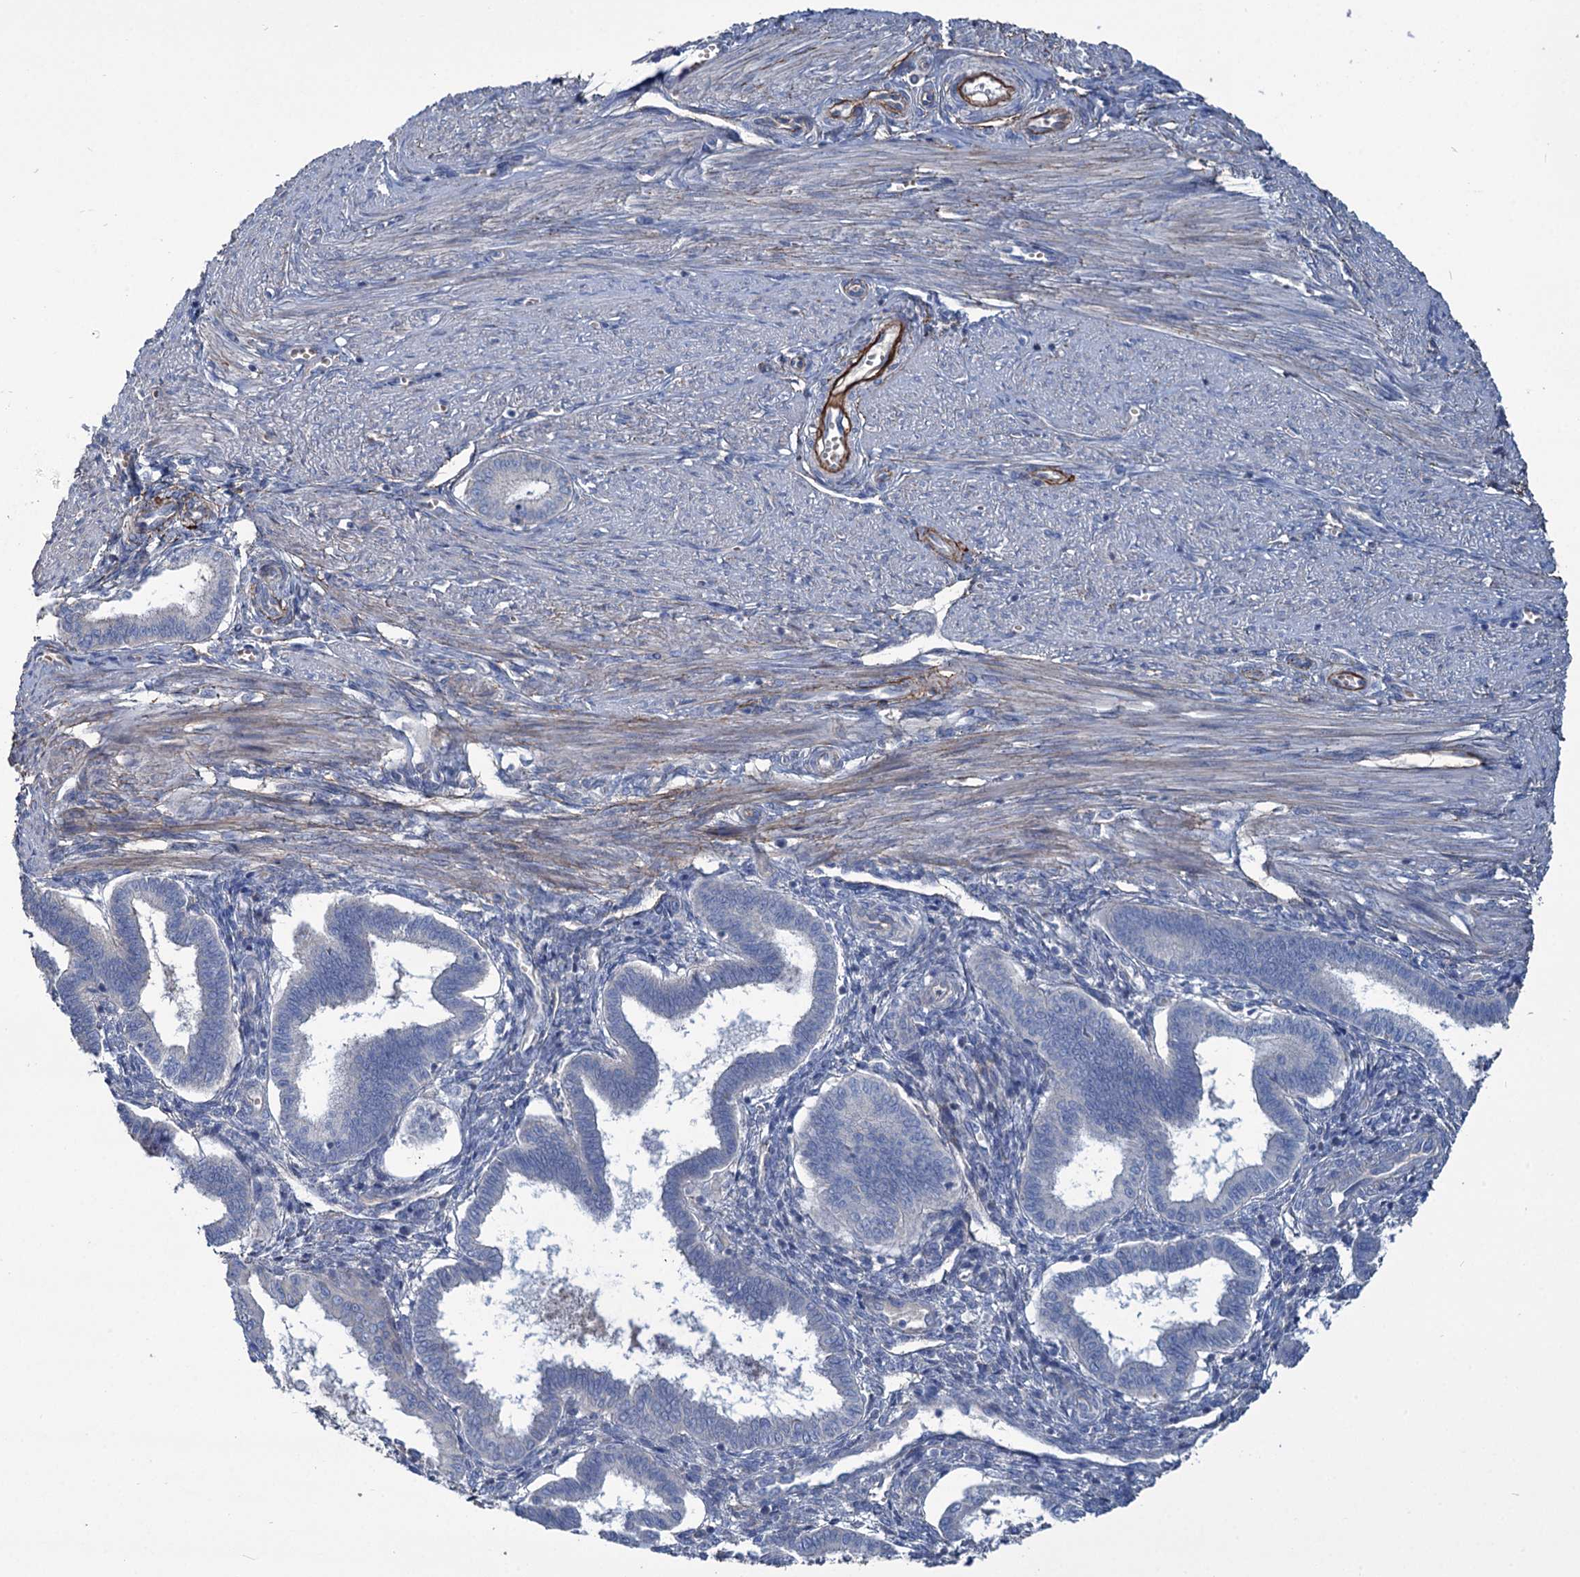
{"staining": {"intensity": "negative", "quantity": "none", "location": "none"}, "tissue": "endometrium", "cell_type": "Cells in endometrial stroma", "image_type": "normal", "snomed": [{"axis": "morphology", "description": "Normal tissue, NOS"}, {"axis": "topography", "description": "Endometrium"}], "caption": "Cells in endometrial stroma are negative for brown protein staining in normal endometrium. Nuclei are stained in blue.", "gene": "URAD", "patient": {"sex": "female", "age": 25}}